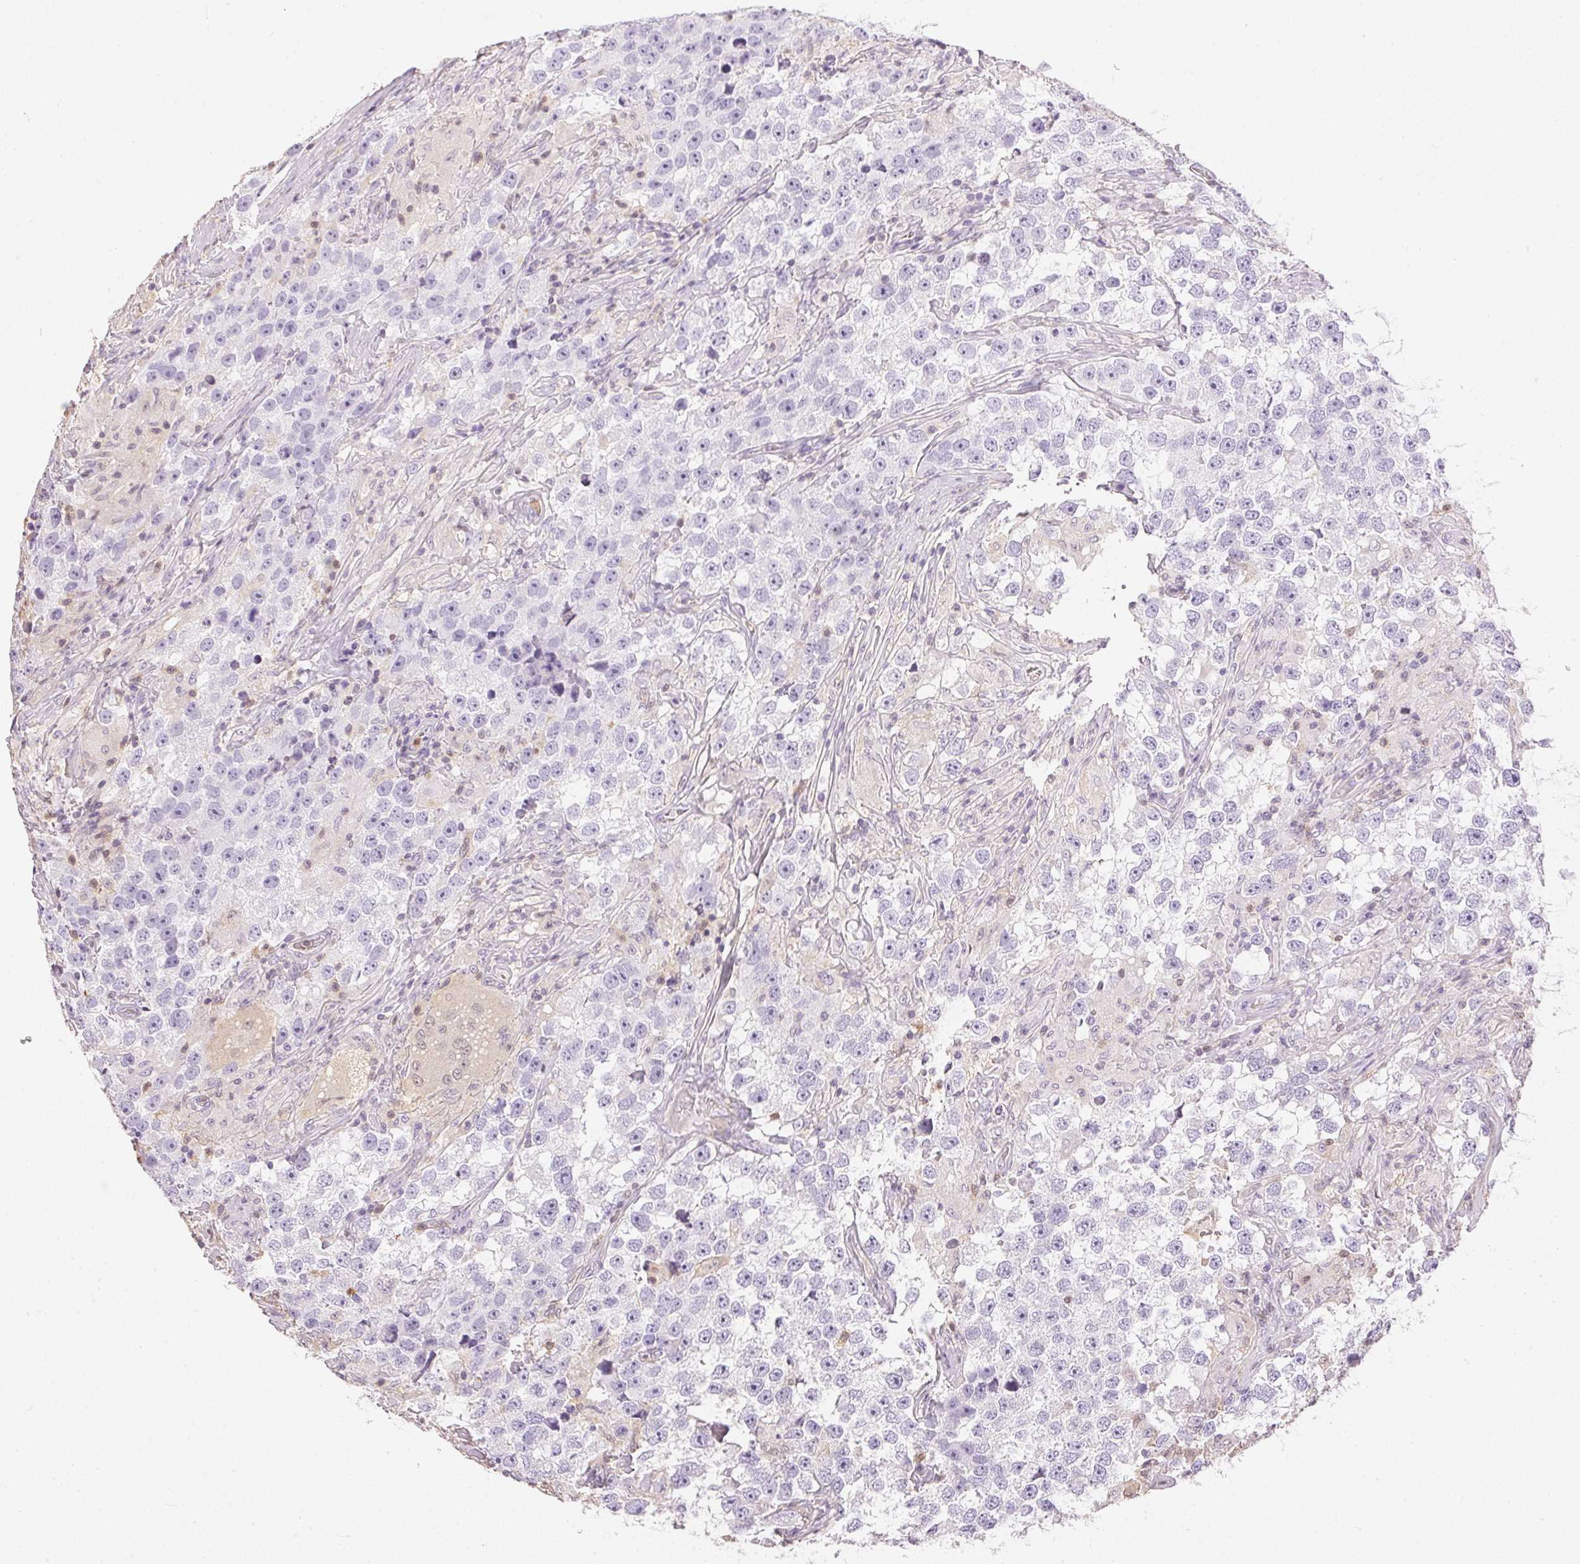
{"staining": {"intensity": "negative", "quantity": "none", "location": "none"}, "tissue": "testis cancer", "cell_type": "Tumor cells", "image_type": "cancer", "snomed": [{"axis": "morphology", "description": "Seminoma, NOS"}, {"axis": "topography", "description": "Testis"}], "caption": "Immunohistochemistry (IHC) of testis cancer (seminoma) shows no staining in tumor cells.", "gene": "S100A3", "patient": {"sex": "male", "age": 46}}